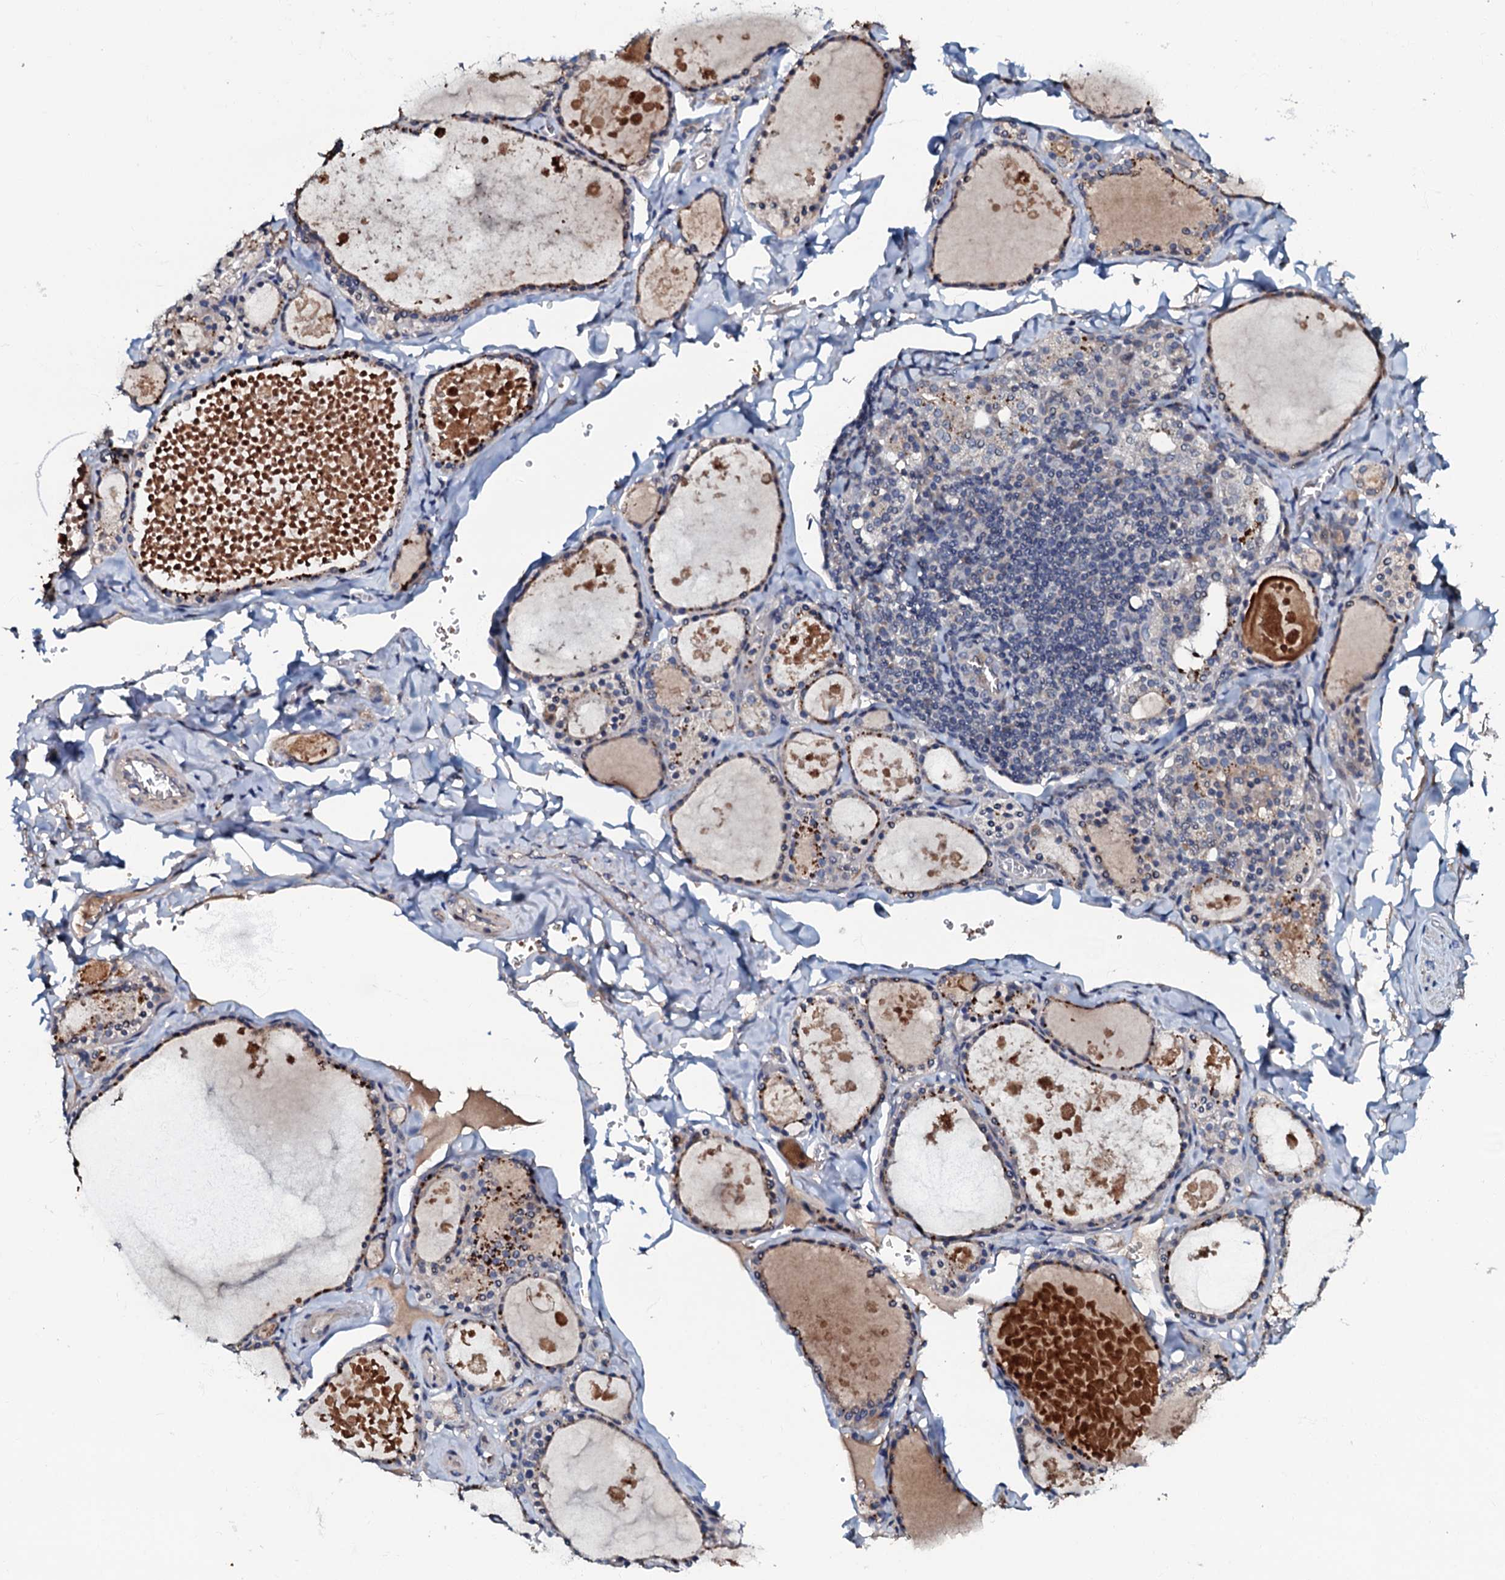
{"staining": {"intensity": "weak", "quantity": ">75%", "location": "cytoplasmic/membranous"}, "tissue": "thyroid gland", "cell_type": "Glandular cells", "image_type": "normal", "snomed": [{"axis": "morphology", "description": "Normal tissue, NOS"}, {"axis": "topography", "description": "Thyroid gland"}], "caption": "Weak cytoplasmic/membranous expression for a protein is appreciated in about >75% of glandular cells of normal thyroid gland using immunohistochemistry (IHC).", "gene": "CPNE2", "patient": {"sex": "male", "age": 56}}